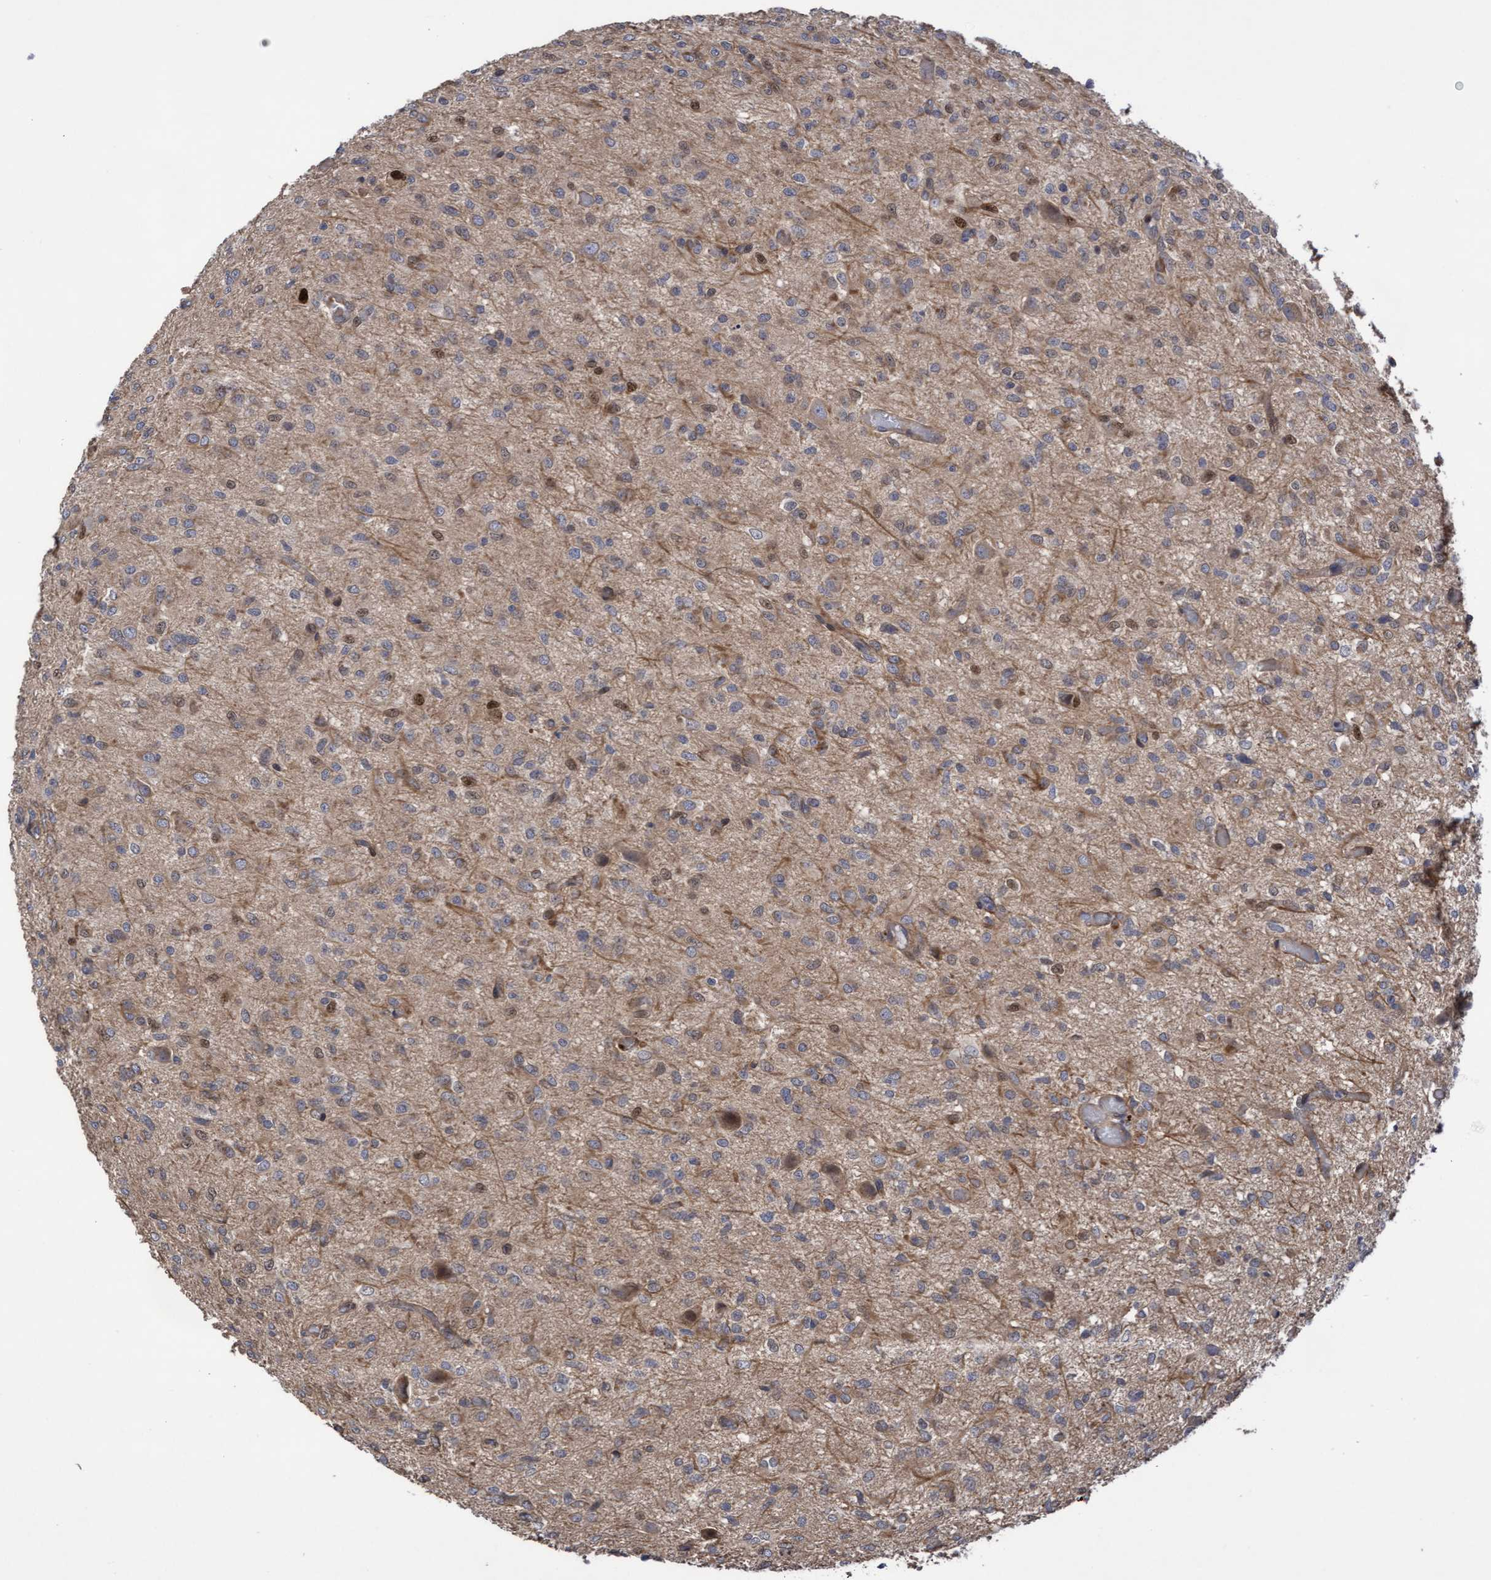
{"staining": {"intensity": "weak", "quantity": "<25%", "location": "cytoplasmic/membranous"}, "tissue": "glioma", "cell_type": "Tumor cells", "image_type": "cancer", "snomed": [{"axis": "morphology", "description": "Glioma, malignant, High grade"}, {"axis": "topography", "description": "Brain"}], "caption": "This is an IHC image of human glioma. There is no positivity in tumor cells.", "gene": "COBL", "patient": {"sex": "female", "age": 59}}